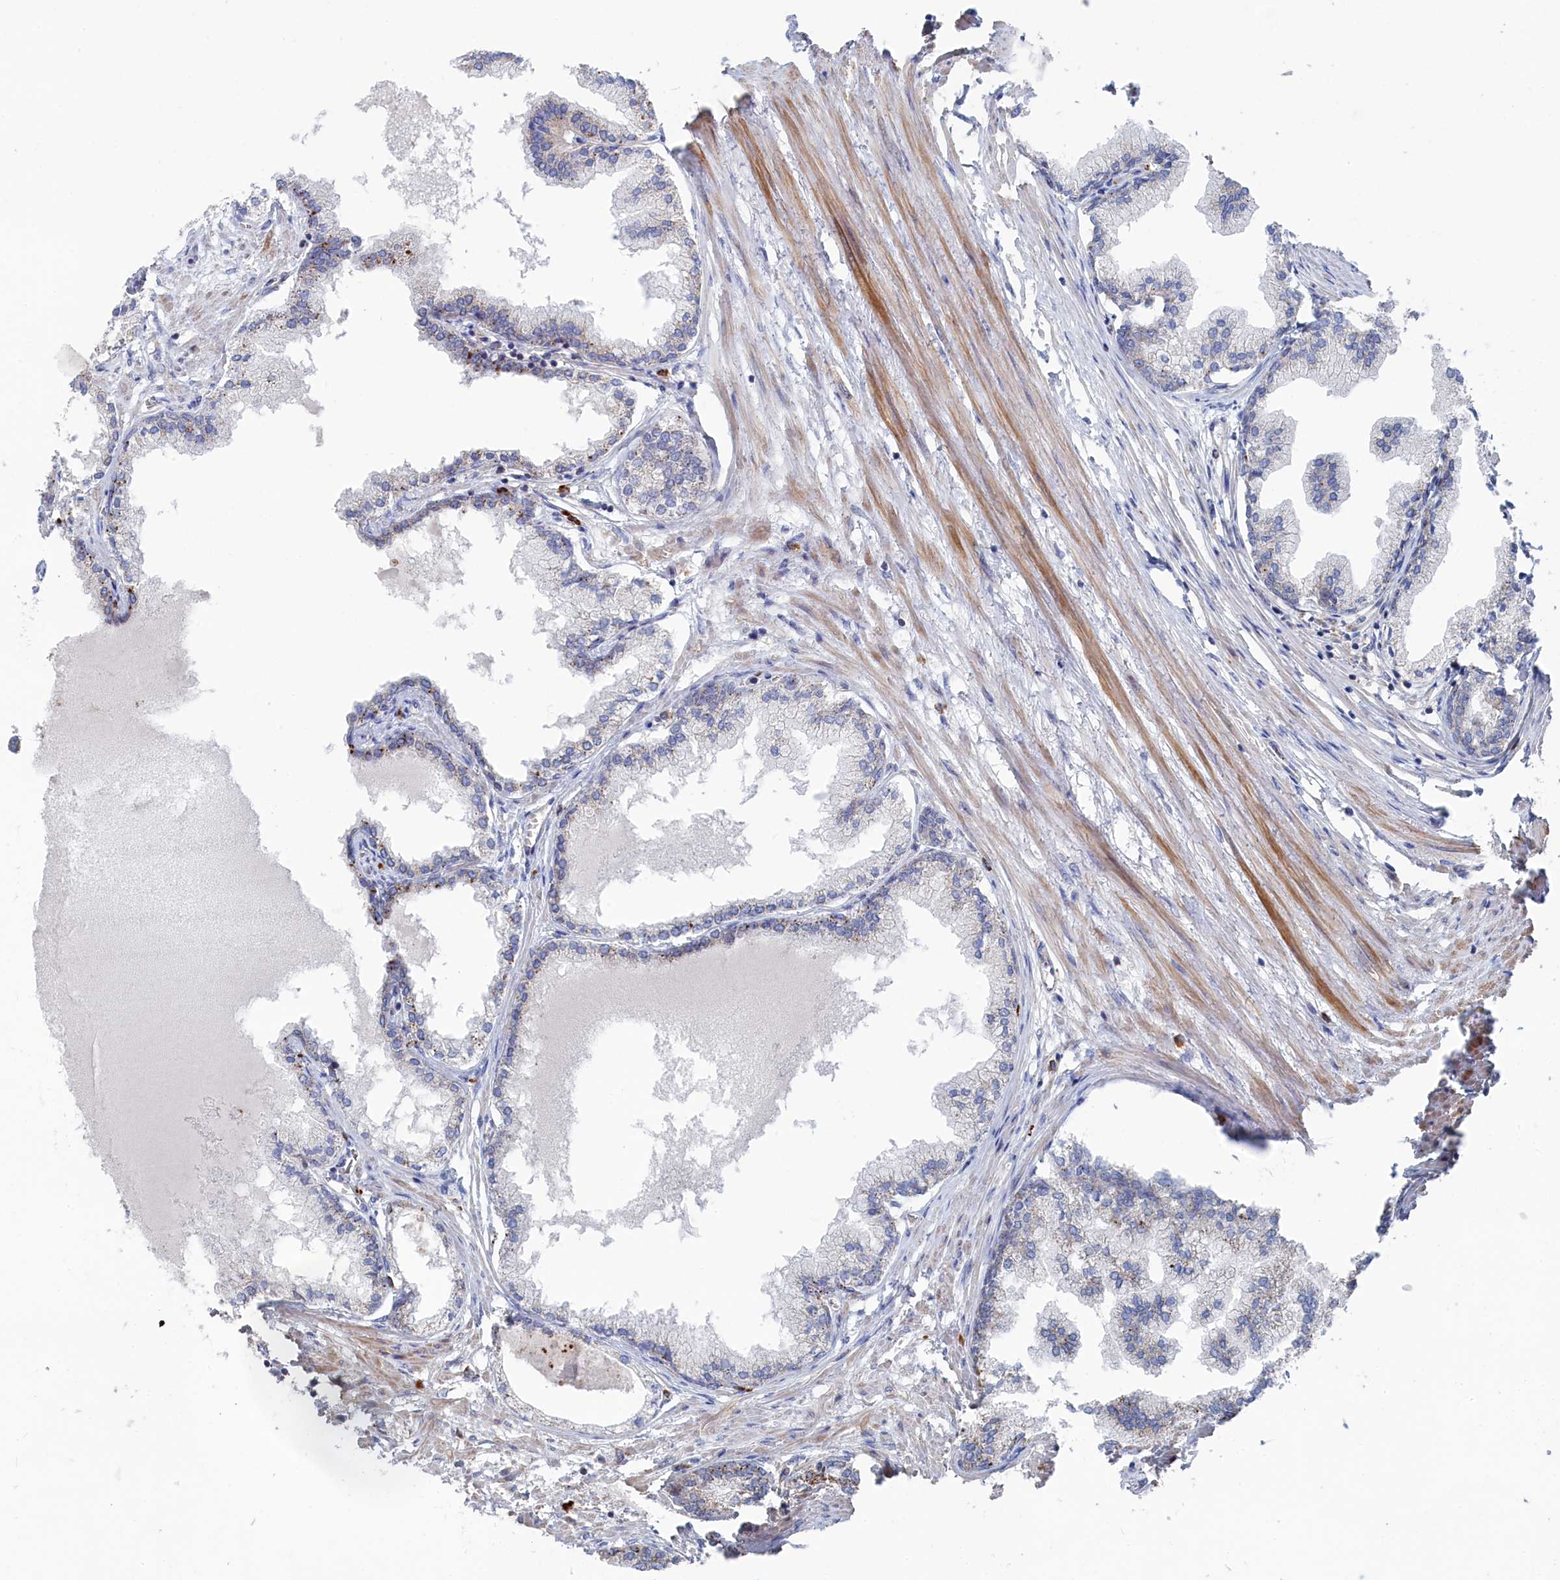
{"staining": {"intensity": "weak", "quantity": "25%-75%", "location": "cytoplasmic/membranous"}, "tissue": "prostate cancer", "cell_type": "Tumor cells", "image_type": "cancer", "snomed": [{"axis": "morphology", "description": "Adenocarcinoma, Low grade"}, {"axis": "topography", "description": "Prostate"}], "caption": "Prostate cancer (low-grade adenocarcinoma) was stained to show a protein in brown. There is low levels of weak cytoplasmic/membranous positivity in about 25%-75% of tumor cells.", "gene": "FILIP1L", "patient": {"sex": "male", "age": 63}}